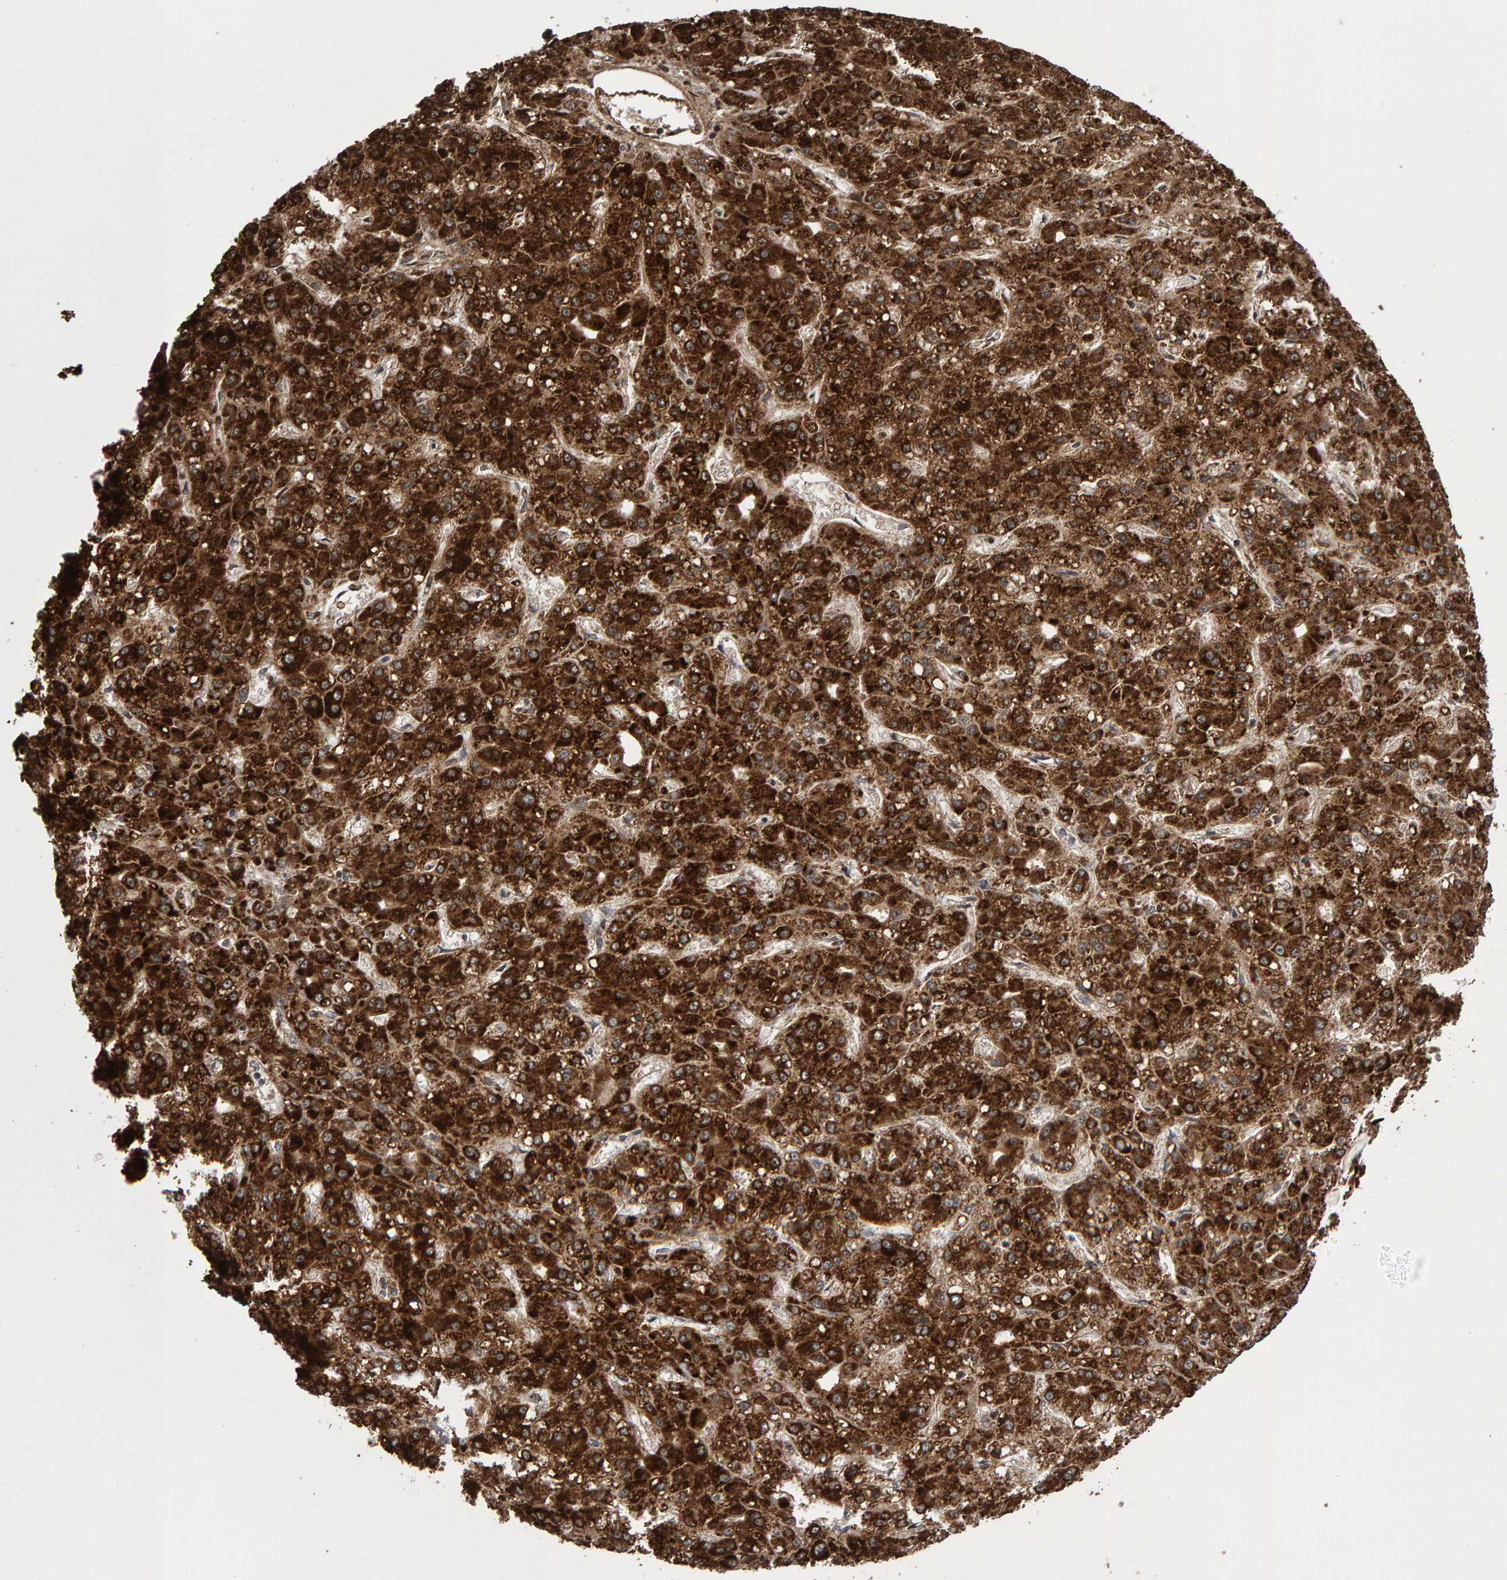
{"staining": {"intensity": "strong", "quantity": ">75%", "location": "cytoplasmic/membranous"}, "tissue": "liver cancer", "cell_type": "Tumor cells", "image_type": "cancer", "snomed": [{"axis": "morphology", "description": "Carcinoma, Hepatocellular, NOS"}, {"axis": "topography", "description": "Liver"}], "caption": "Immunohistochemistry (IHC) of liver cancer shows high levels of strong cytoplasmic/membranous positivity in approximately >75% of tumor cells.", "gene": "PECR", "patient": {"sex": "male", "age": 67}}